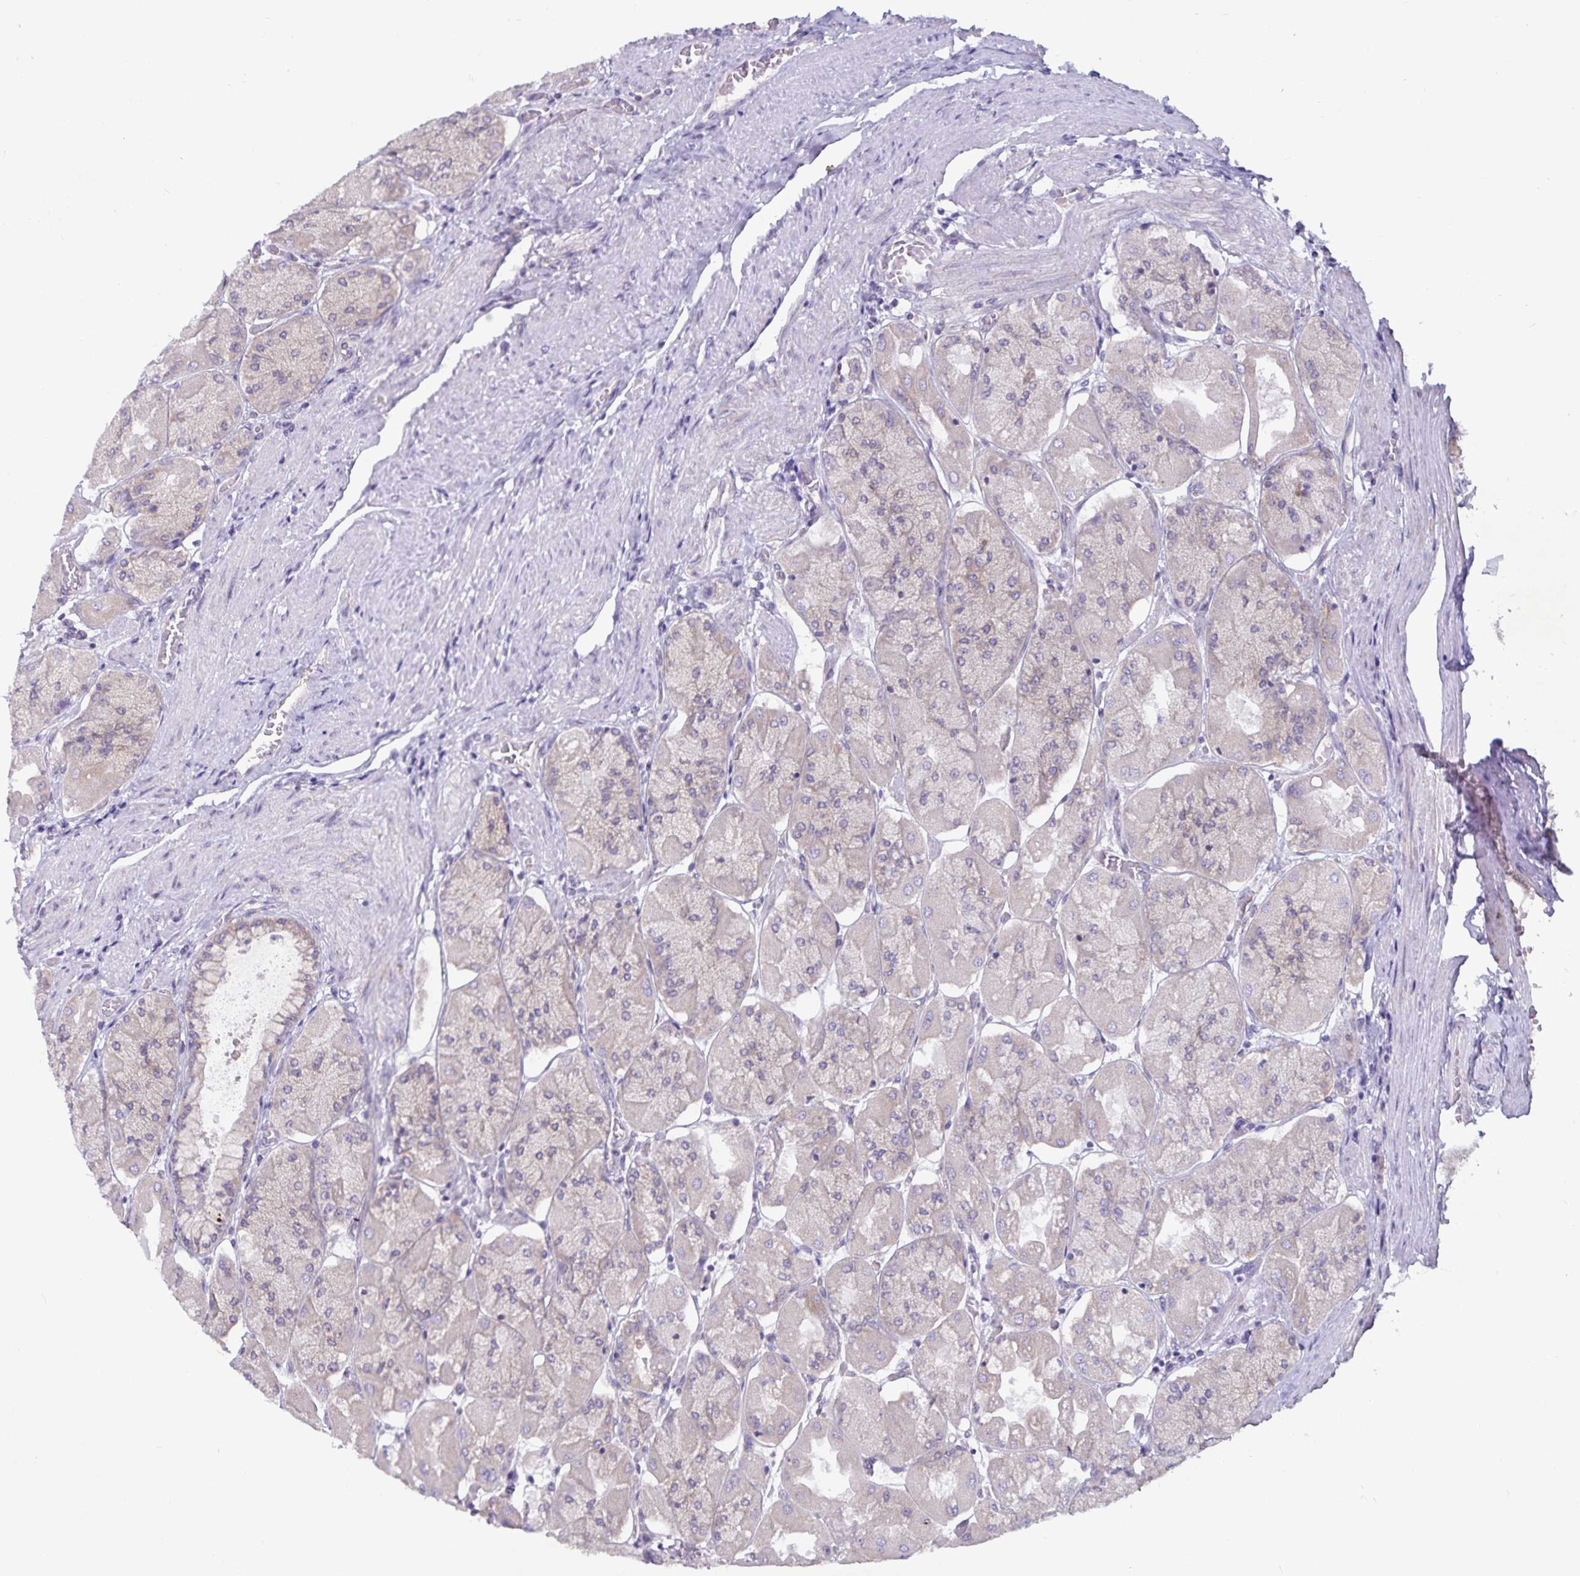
{"staining": {"intensity": "moderate", "quantity": "25%-75%", "location": "cytoplasmic/membranous"}, "tissue": "stomach", "cell_type": "Glandular cells", "image_type": "normal", "snomed": [{"axis": "morphology", "description": "Normal tissue, NOS"}, {"axis": "topography", "description": "Stomach"}], "caption": "Human stomach stained with a brown dye shows moderate cytoplasmic/membranous positive positivity in about 25%-75% of glandular cells.", "gene": "FAM120A", "patient": {"sex": "female", "age": 61}}